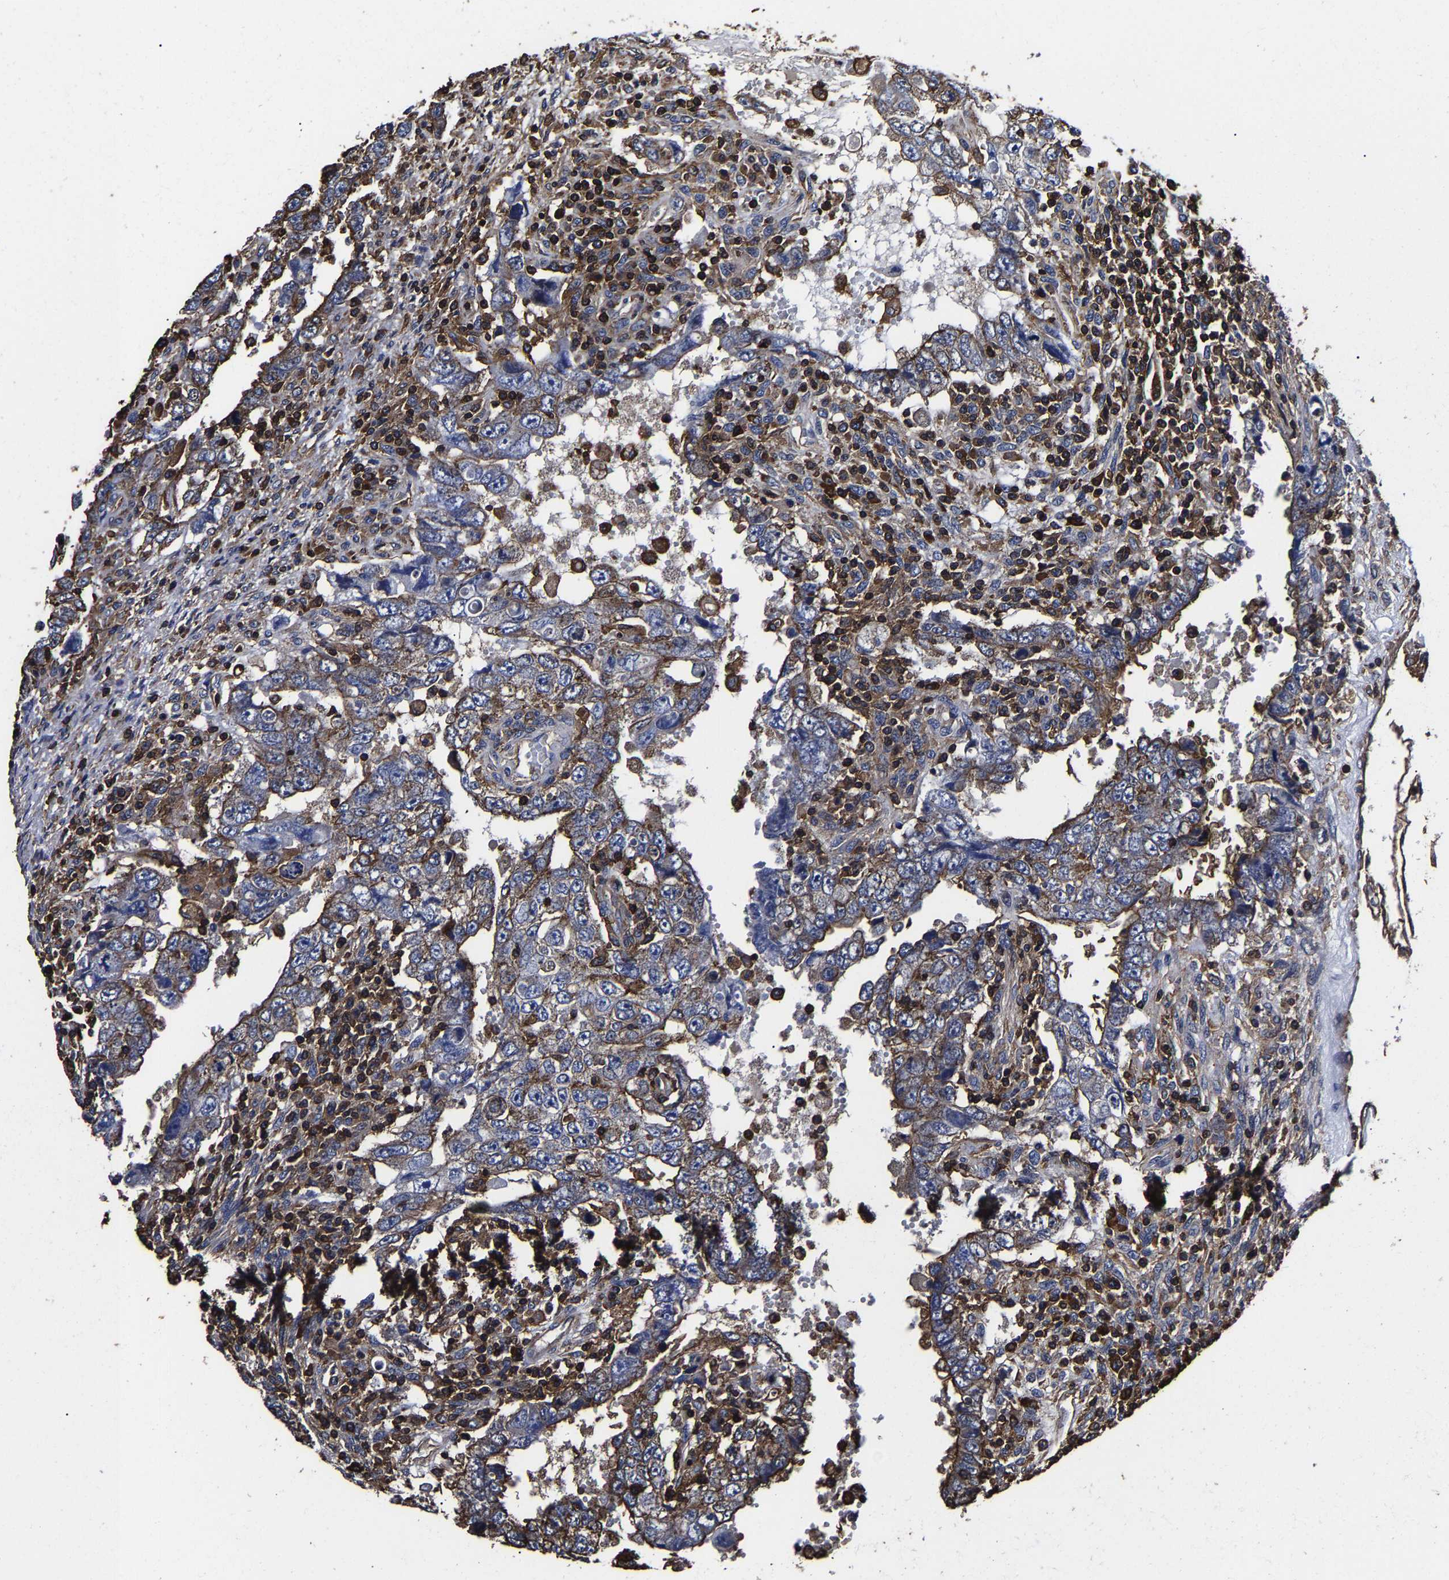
{"staining": {"intensity": "moderate", "quantity": ">75%", "location": "cytoplasmic/membranous"}, "tissue": "testis cancer", "cell_type": "Tumor cells", "image_type": "cancer", "snomed": [{"axis": "morphology", "description": "Carcinoma, Embryonal, NOS"}, {"axis": "topography", "description": "Testis"}], "caption": "IHC of testis embryonal carcinoma displays medium levels of moderate cytoplasmic/membranous positivity in about >75% of tumor cells. (DAB = brown stain, brightfield microscopy at high magnification).", "gene": "SSH3", "patient": {"sex": "male", "age": 26}}